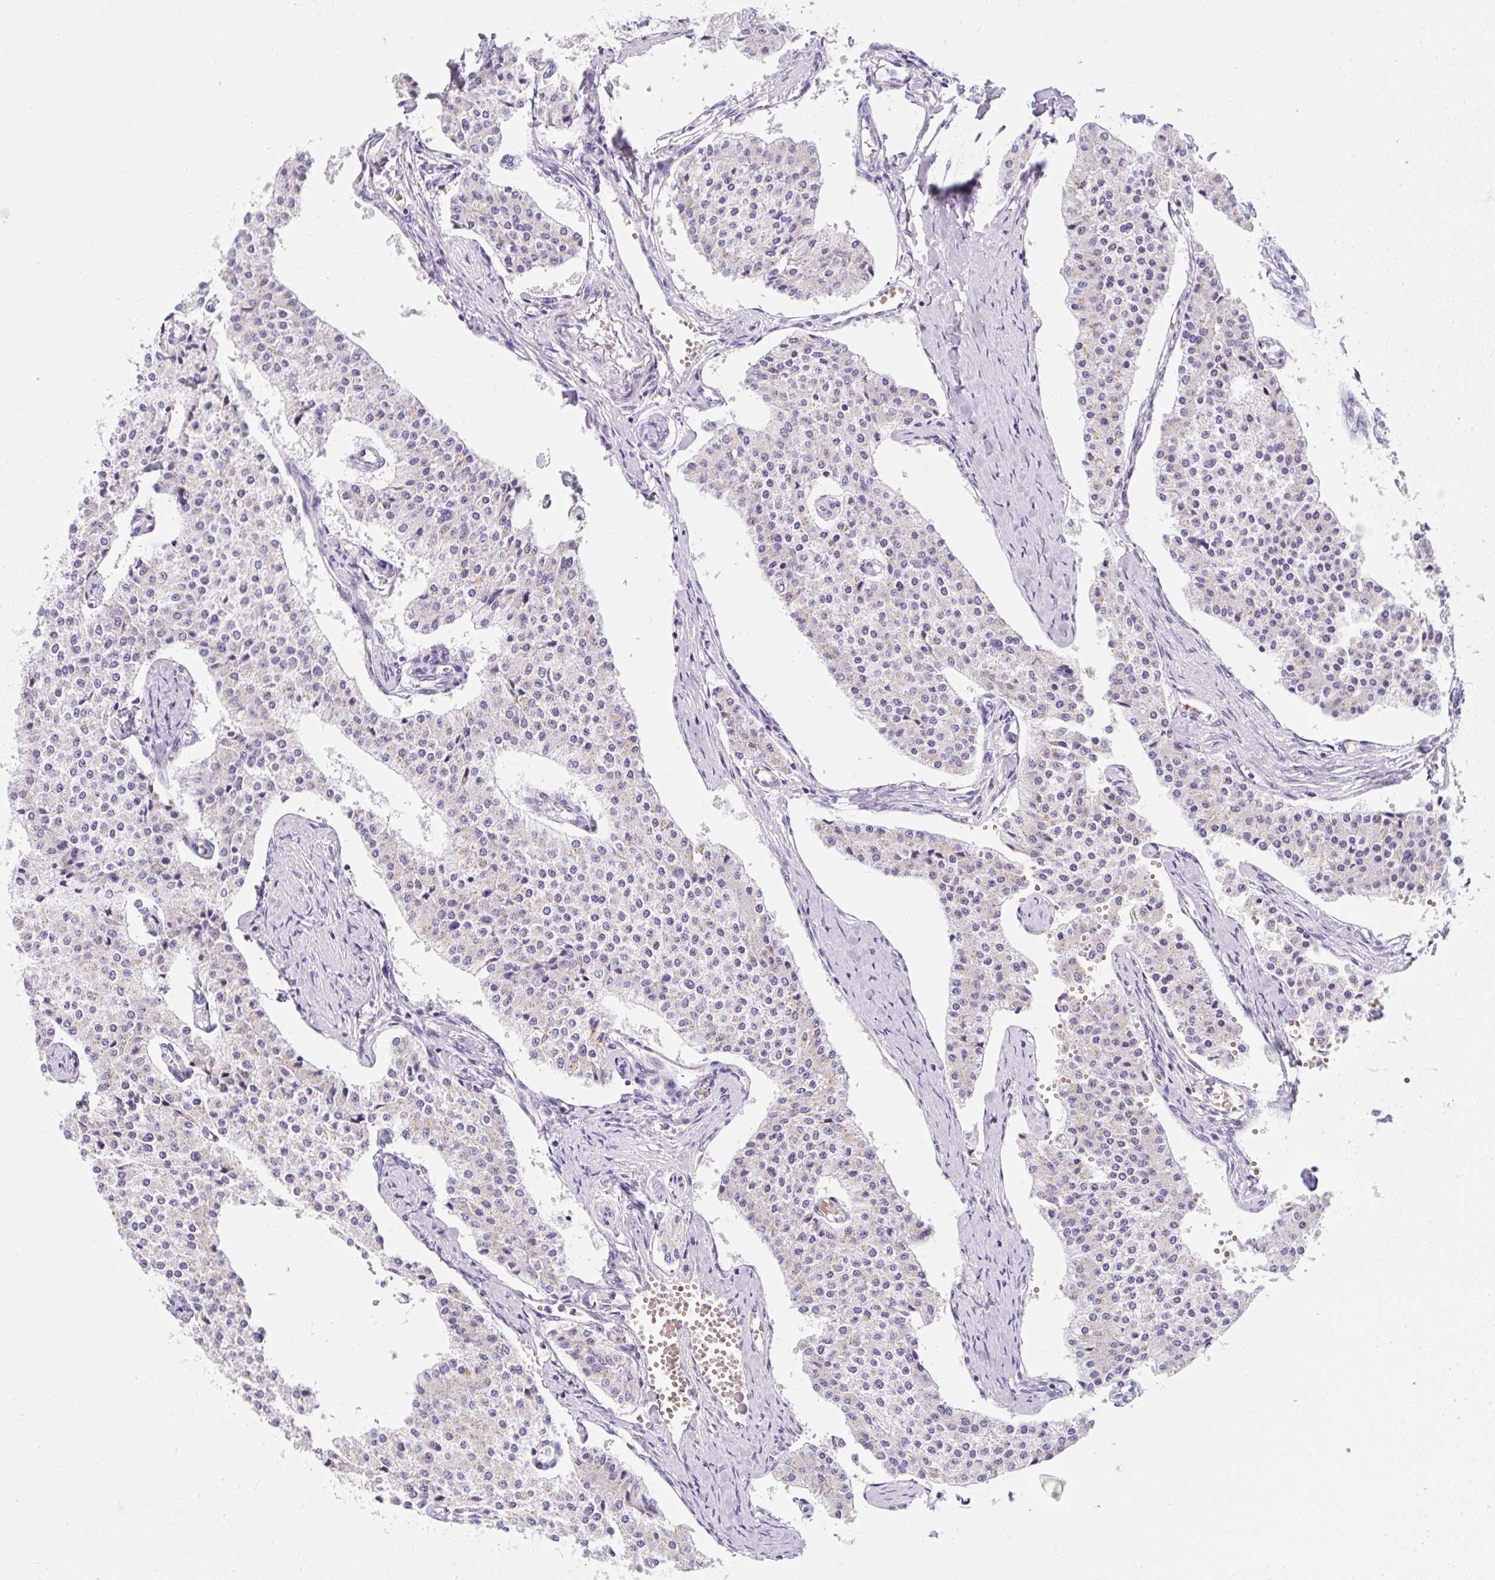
{"staining": {"intensity": "moderate", "quantity": "25%-75%", "location": "cytoplasmic/membranous"}, "tissue": "carcinoid", "cell_type": "Tumor cells", "image_type": "cancer", "snomed": [{"axis": "morphology", "description": "Carcinoid, malignant, NOS"}, {"axis": "topography", "description": "Colon"}], "caption": "IHC (DAB) staining of carcinoid displays moderate cytoplasmic/membranous protein expression in about 25%-75% of tumor cells.", "gene": "DTX4", "patient": {"sex": "female", "age": 52}}